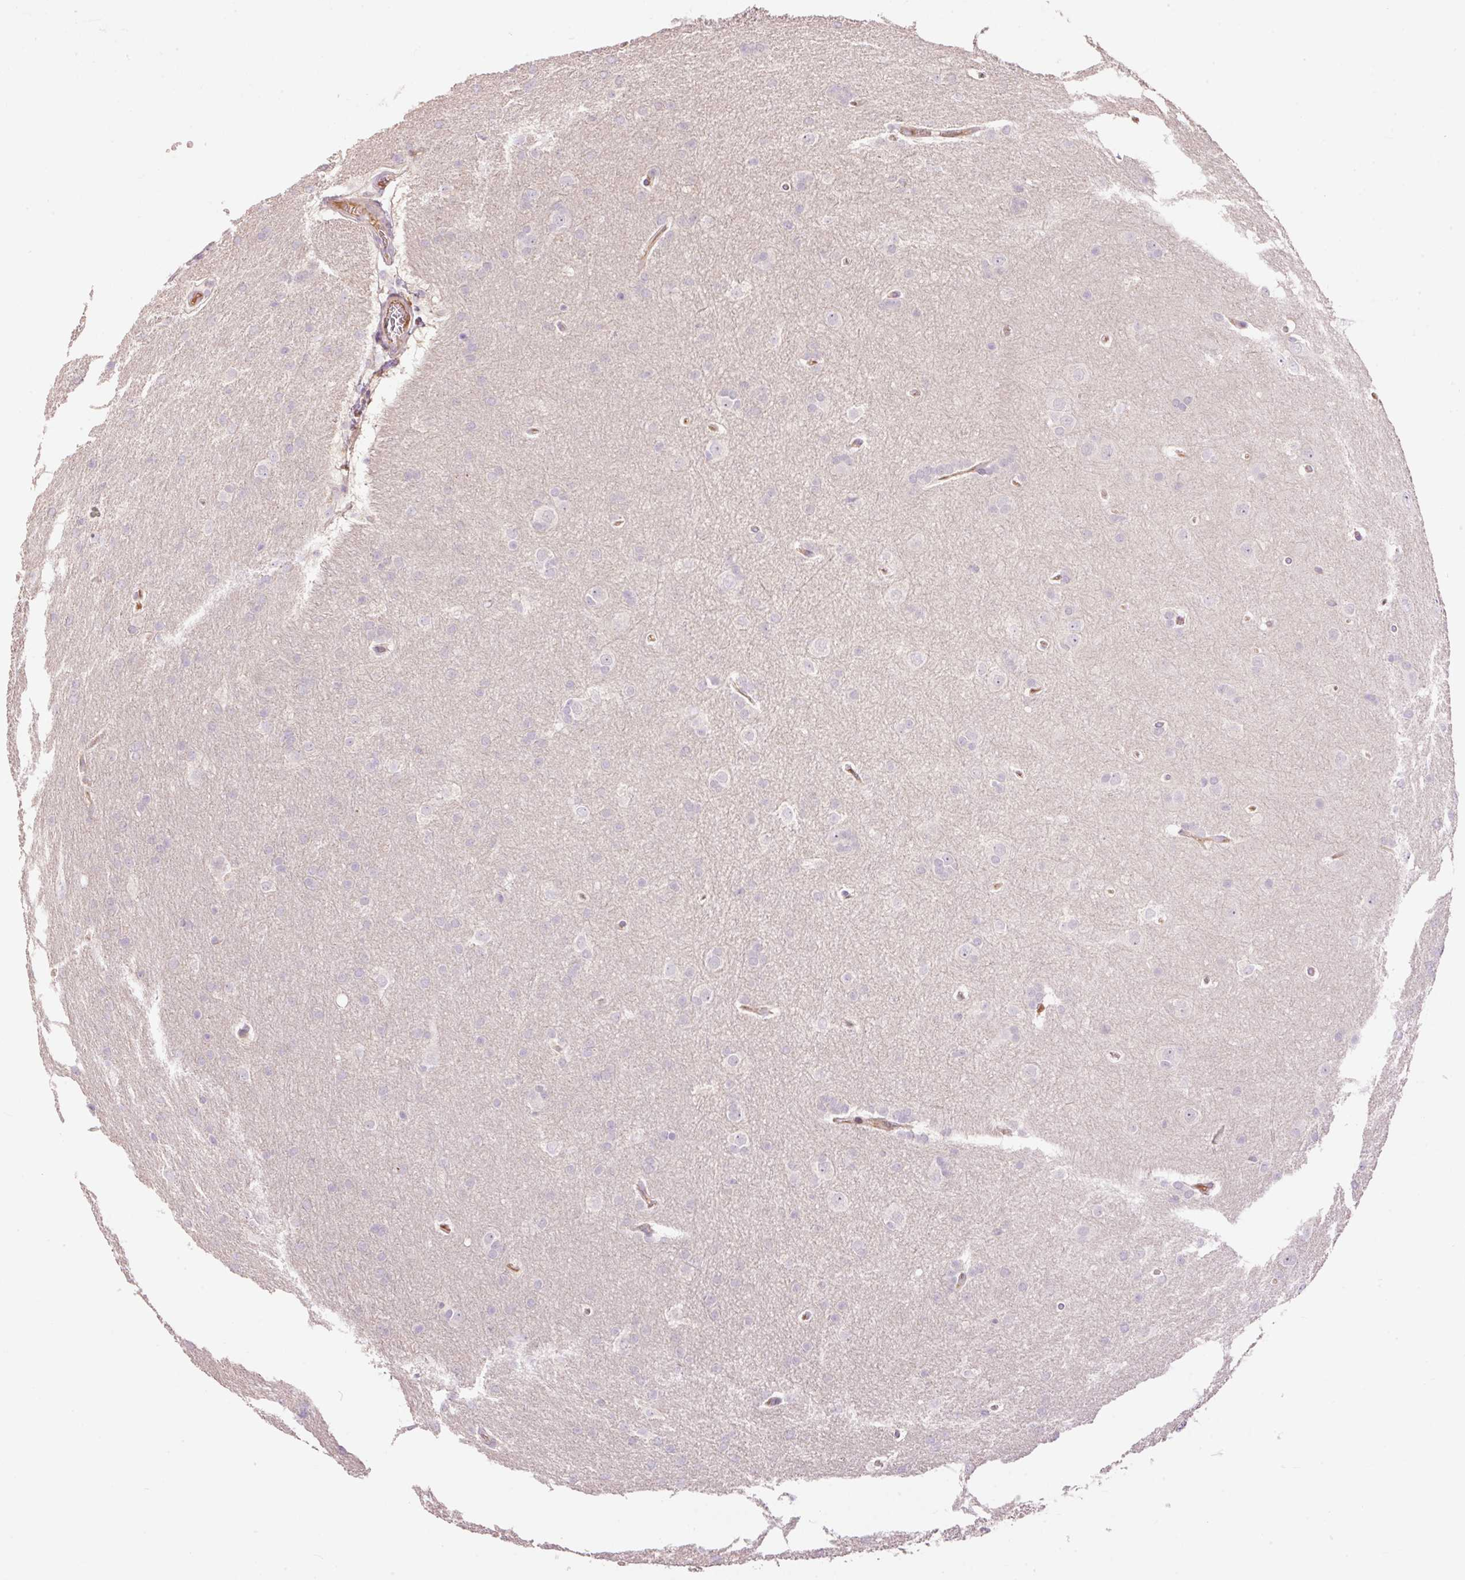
{"staining": {"intensity": "negative", "quantity": "none", "location": "none"}, "tissue": "glioma", "cell_type": "Tumor cells", "image_type": "cancer", "snomed": [{"axis": "morphology", "description": "Glioma, malignant, Low grade"}, {"axis": "topography", "description": "Brain"}], "caption": "Immunohistochemical staining of human glioma displays no significant staining in tumor cells.", "gene": "CMTM8", "patient": {"sex": "female", "age": 32}}